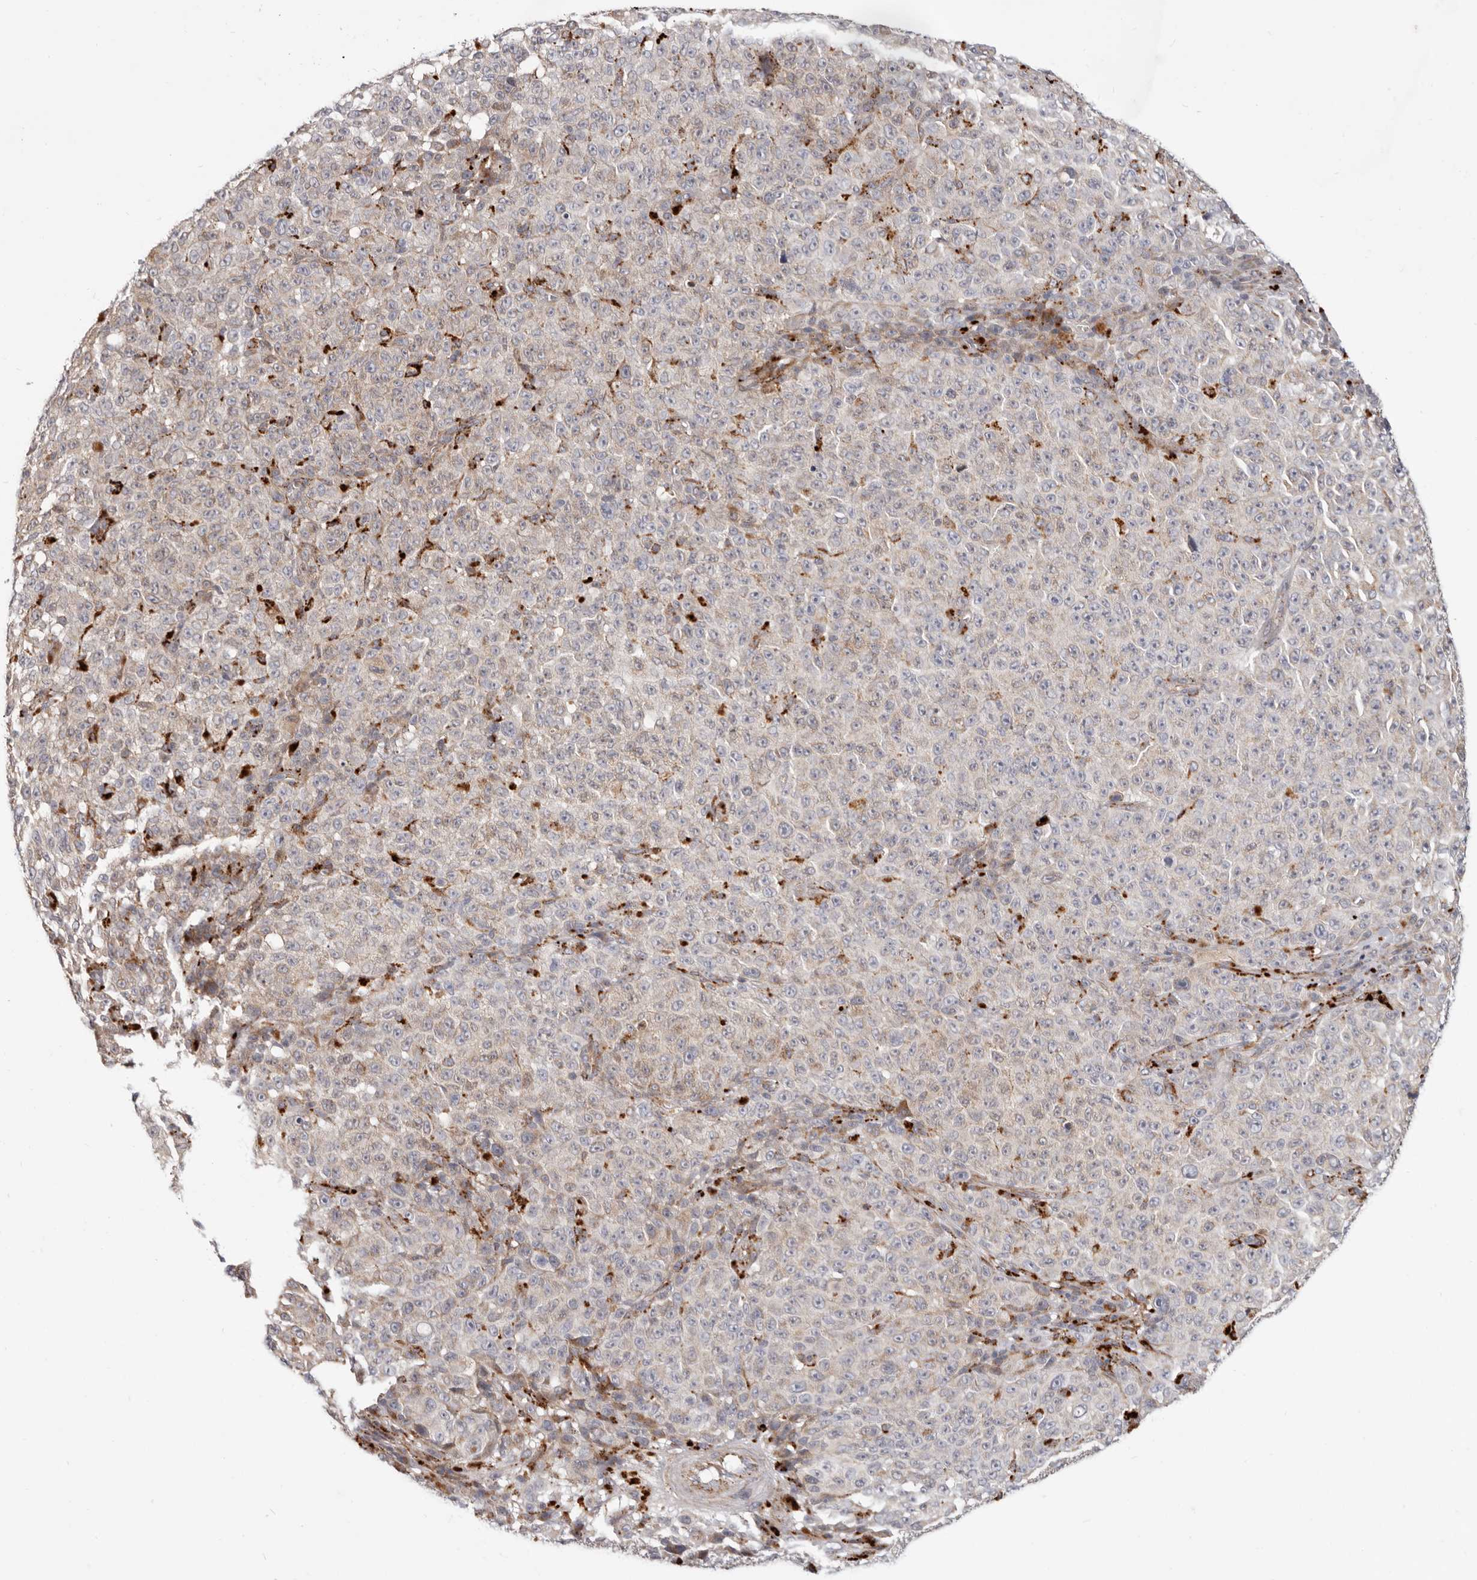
{"staining": {"intensity": "negative", "quantity": "none", "location": "none"}, "tissue": "melanoma", "cell_type": "Tumor cells", "image_type": "cancer", "snomed": [{"axis": "morphology", "description": "Malignant melanoma, NOS"}, {"axis": "topography", "description": "Skin"}], "caption": "An image of human melanoma is negative for staining in tumor cells. Brightfield microscopy of immunohistochemistry stained with DAB (3,3'-diaminobenzidine) (brown) and hematoxylin (blue), captured at high magnification.", "gene": "TOR3A", "patient": {"sex": "female", "age": 82}}